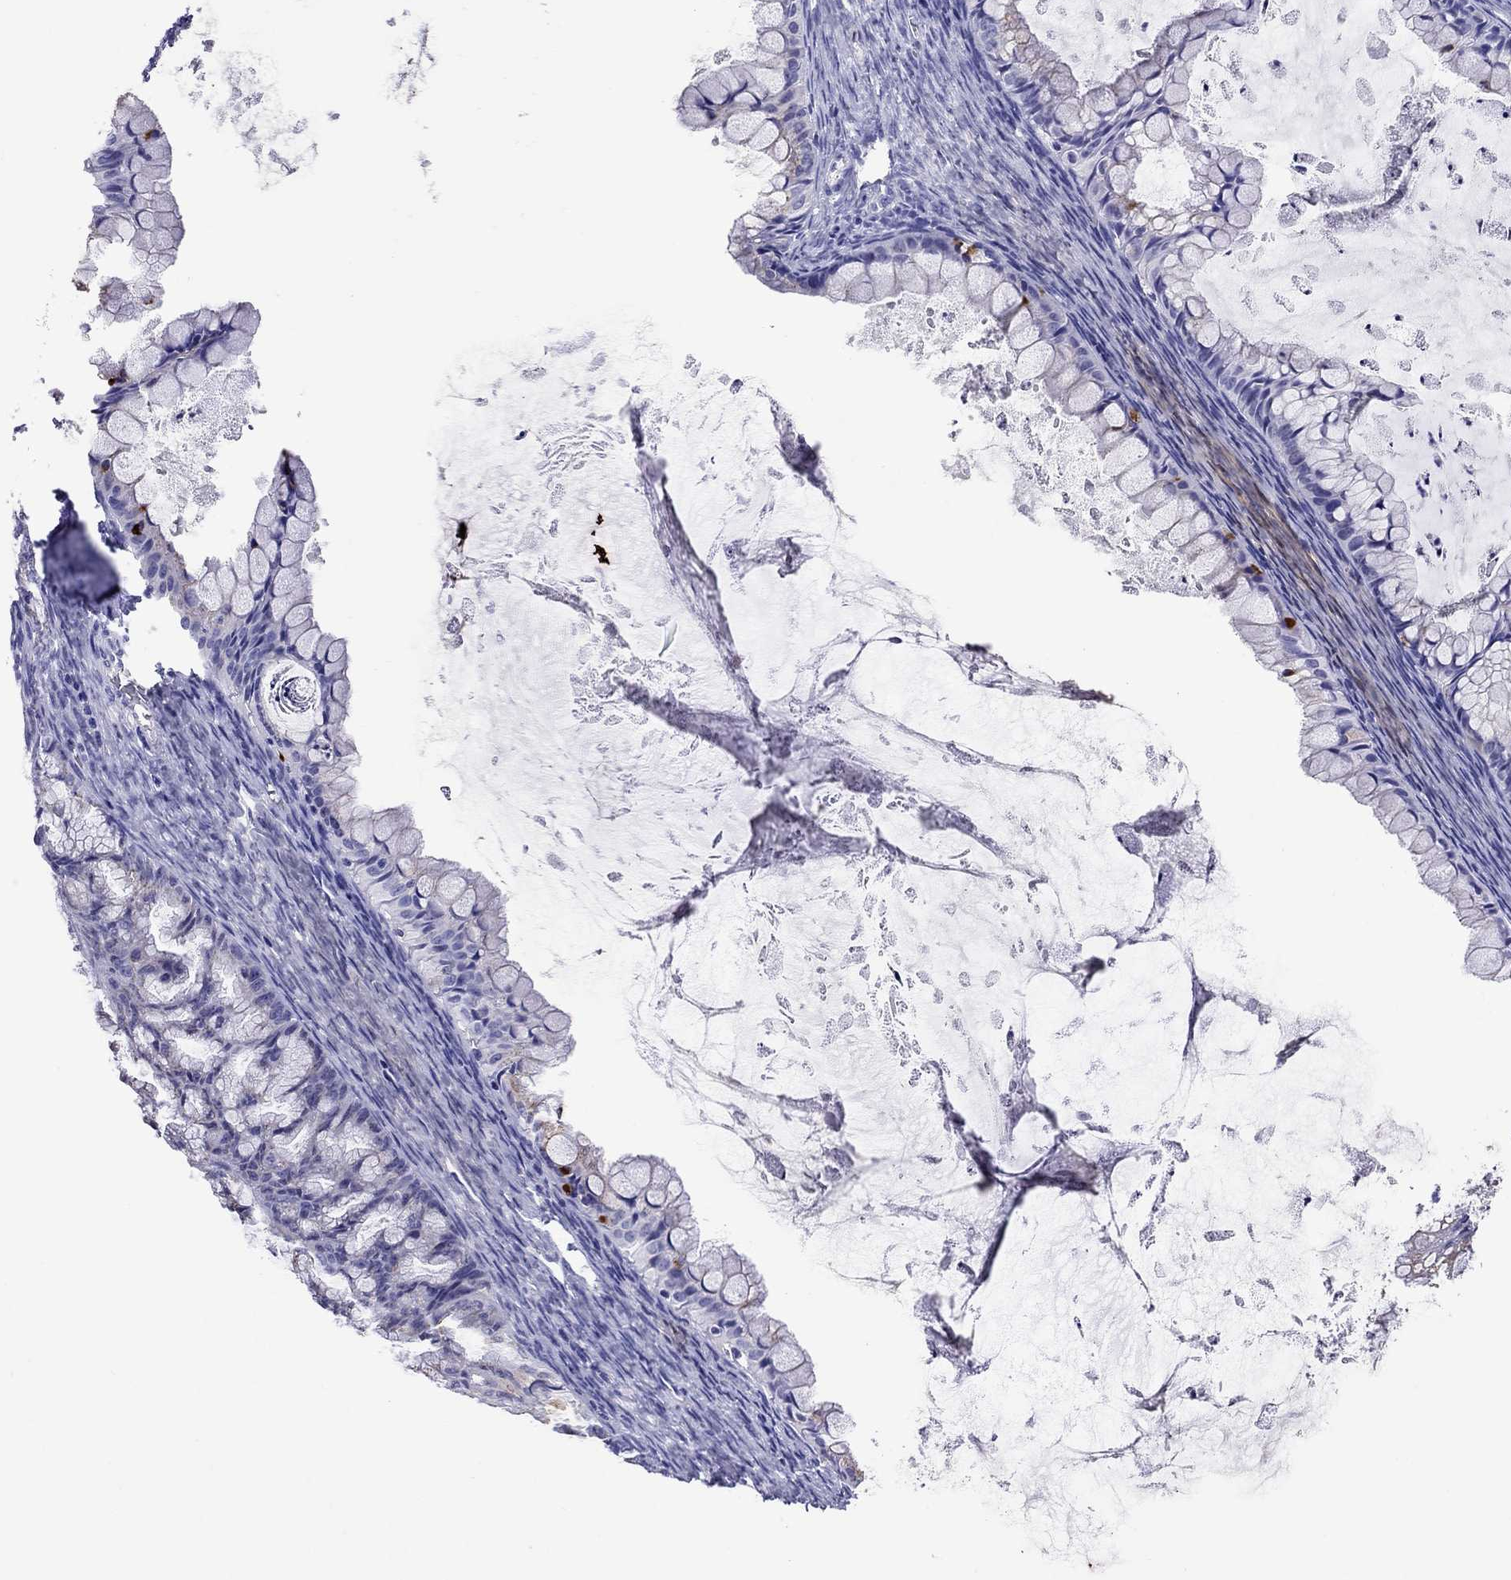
{"staining": {"intensity": "weak", "quantity": "<25%", "location": "cytoplasmic/membranous"}, "tissue": "ovarian cancer", "cell_type": "Tumor cells", "image_type": "cancer", "snomed": [{"axis": "morphology", "description": "Cystadenocarcinoma, mucinous, NOS"}, {"axis": "topography", "description": "Ovary"}], "caption": "The micrograph shows no significant expression in tumor cells of ovarian cancer. (DAB IHC, high magnification).", "gene": "SCG2", "patient": {"sex": "female", "age": 35}}